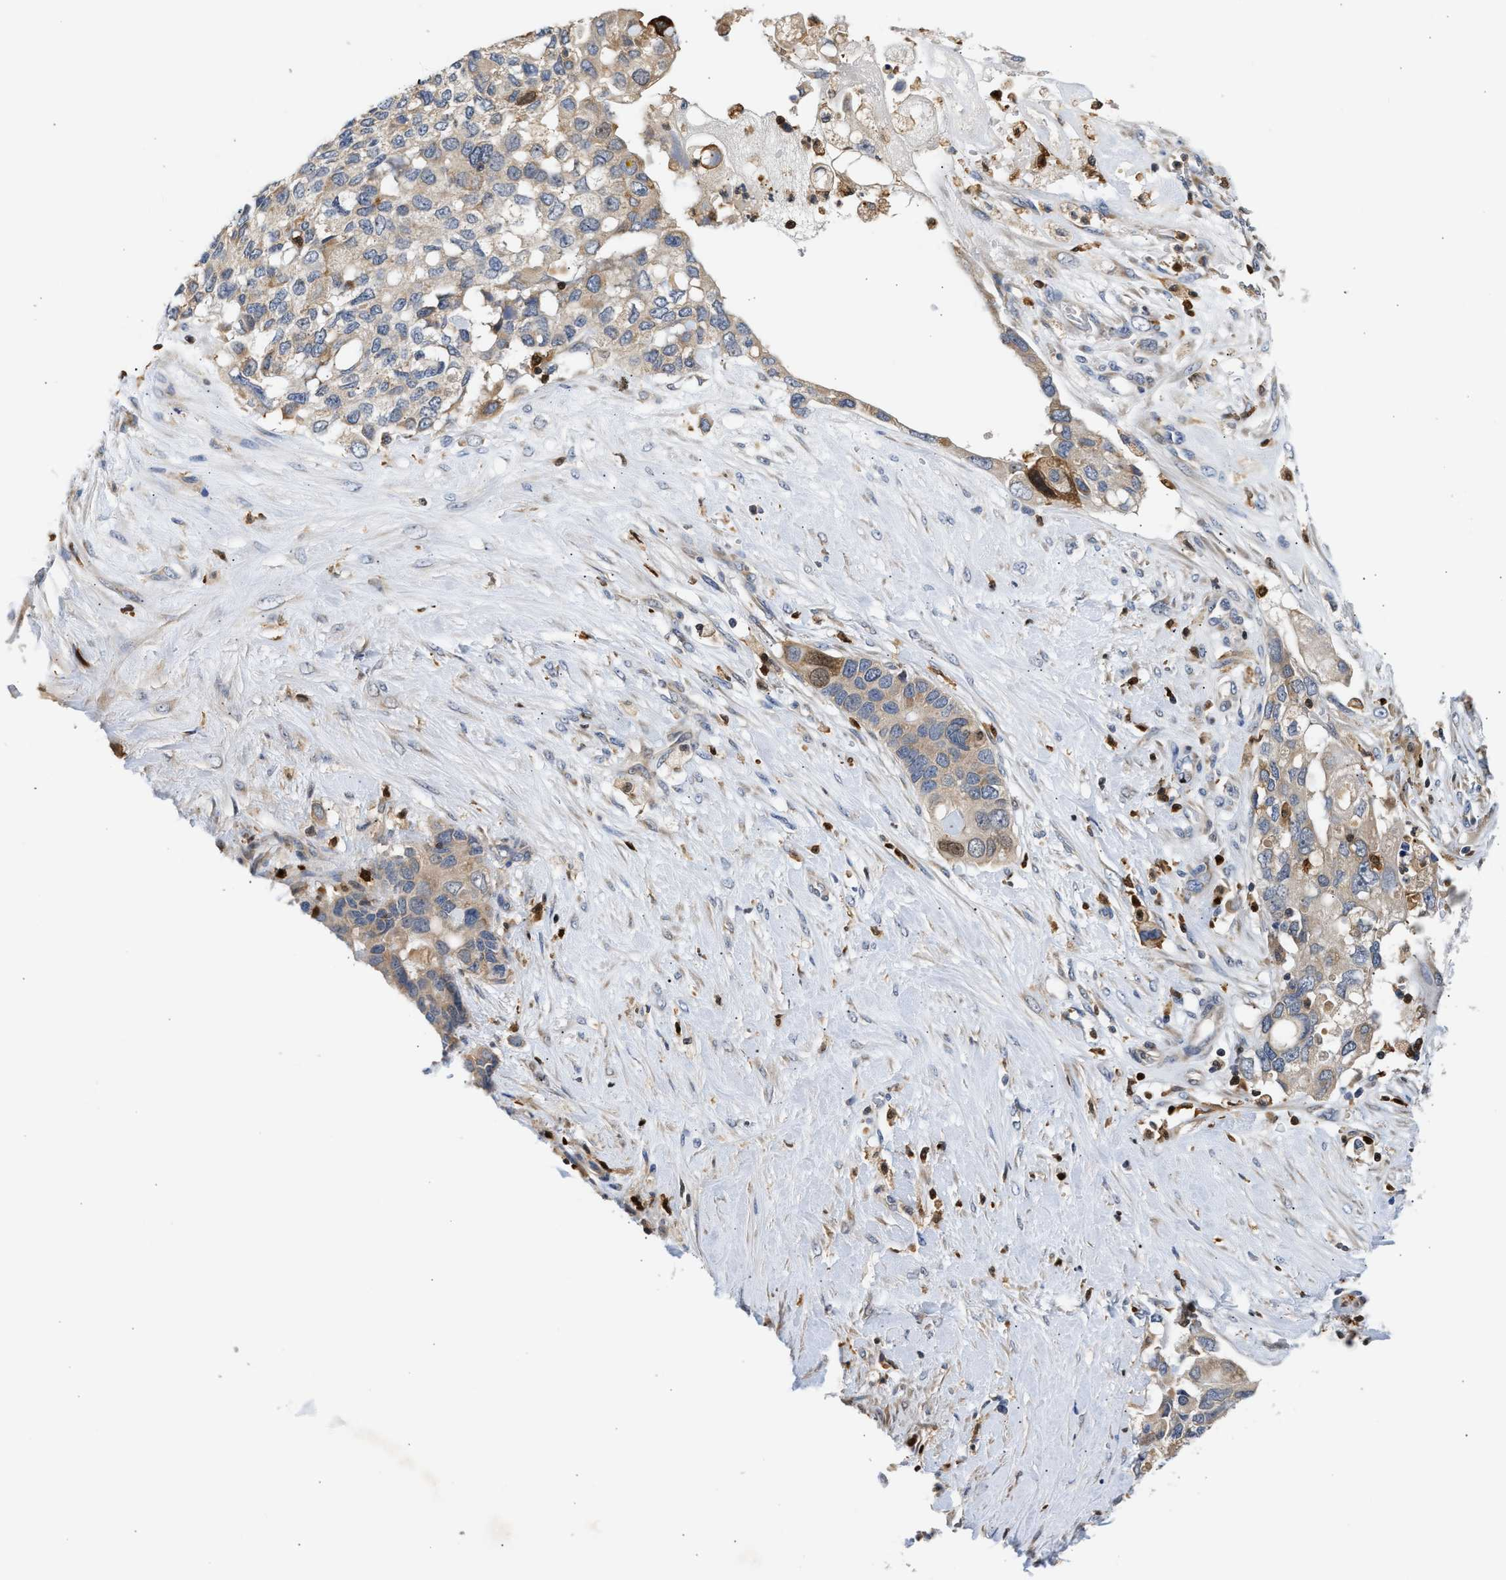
{"staining": {"intensity": "weak", "quantity": ">75%", "location": "cytoplasmic/membranous"}, "tissue": "pancreatic cancer", "cell_type": "Tumor cells", "image_type": "cancer", "snomed": [{"axis": "morphology", "description": "Adenocarcinoma, NOS"}, {"axis": "topography", "description": "Pancreas"}], "caption": "This is an image of IHC staining of adenocarcinoma (pancreatic), which shows weak expression in the cytoplasmic/membranous of tumor cells.", "gene": "SLIT2", "patient": {"sex": "female", "age": 56}}